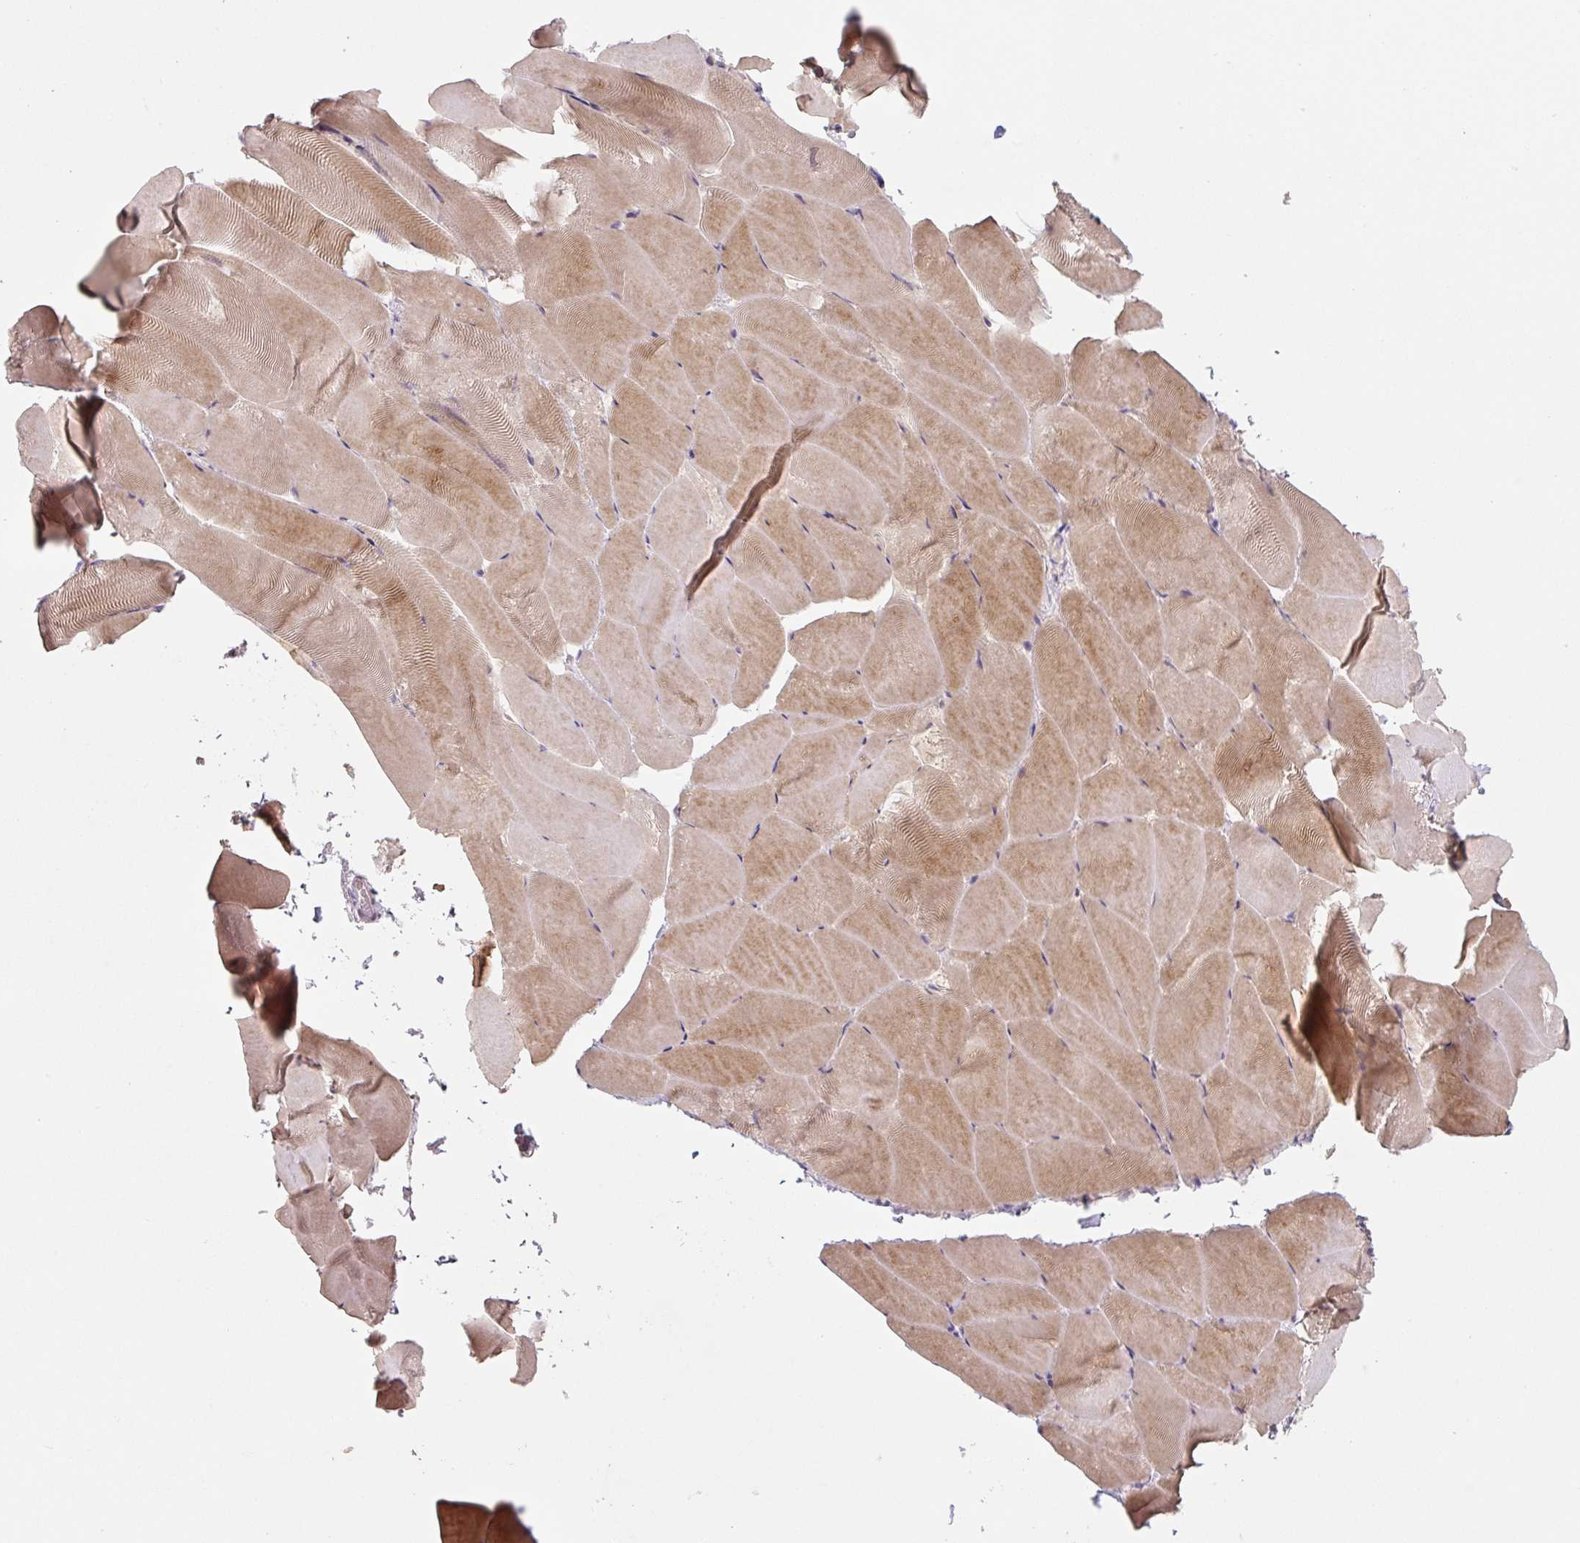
{"staining": {"intensity": "moderate", "quantity": "25%-75%", "location": "cytoplasmic/membranous"}, "tissue": "skeletal muscle", "cell_type": "Myocytes", "image_type": "normal", "snomed": [{"axis": "morphology", "description": "Normal tissue, NOS"}, {"axis": "topography", "description": "Skeletal muscle"}], "caption": "DAB (3,3'-diaminobenzidine) immunohistochemical staining of normal skeletal muscle demonstrates moderate cytoplasmic/membranous protein expression in approximately 25%-75% of myocytes.", "gene": "C2orf73", "patient": {"sex": "female", "age": 64}}